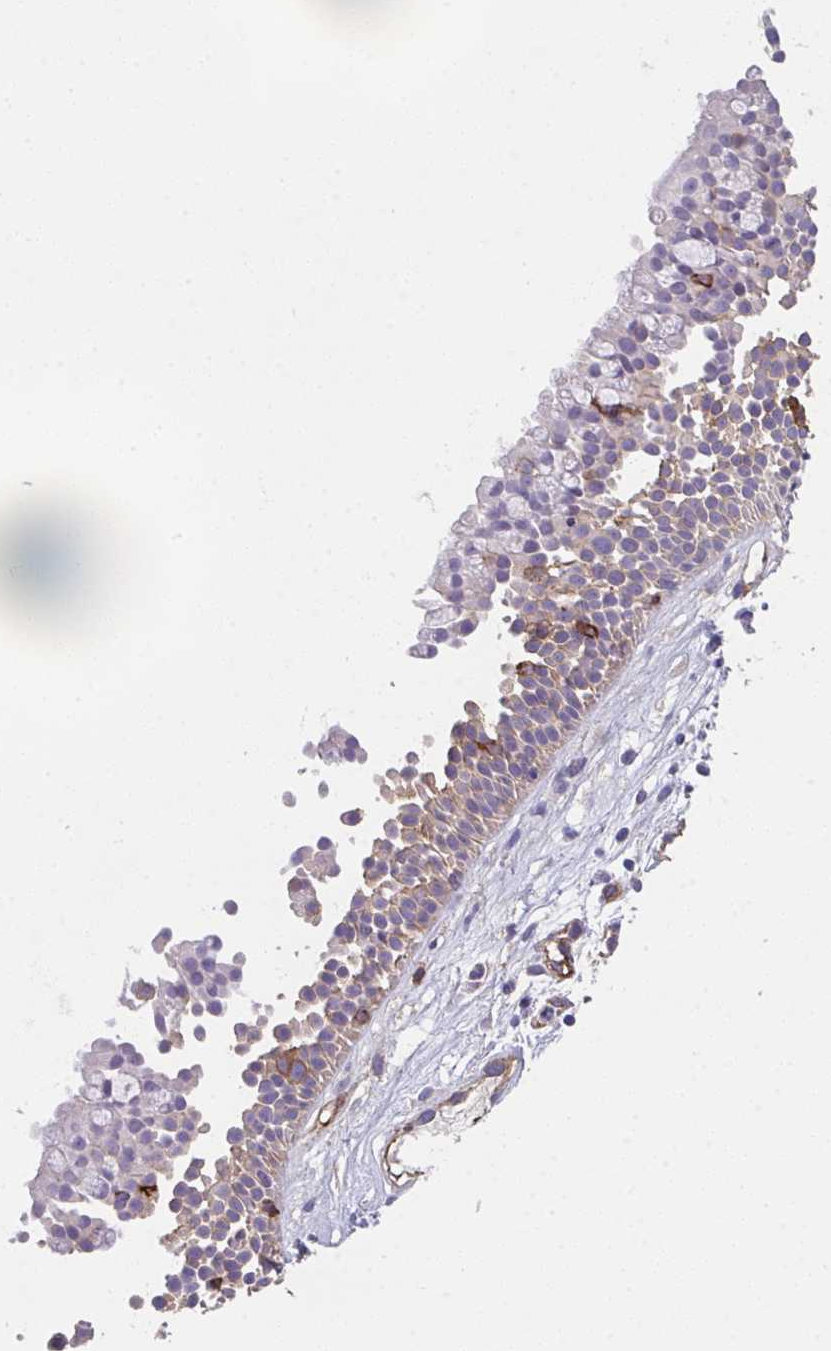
{"staining": {"intensity": "moderate", "quantity": "<25%", "location": "cytoplasmic/membranous"}, "tissue": "nasopharynx", "cell_type": "Respiratory epithelial cells", "image_type": "normal", "snomed": [{"axis": "morphology", "description": "Normal tissue, NOS"}, {"axis": "topography", "description": "Nasopharynx"}], "caption": "Immunohistochemistry (IHC) photomicrograph of benign nasopharynx: nasopharynx stained using IHC exhibits low levels of moderate protein expression localized specifically in the cytoplasmic/membranous of respiratory epithelial cells, appearing as a cytoplasmic/membranous brown color.", "gene": "DBN1", "patient": {"sex": "male", "age": 56}}